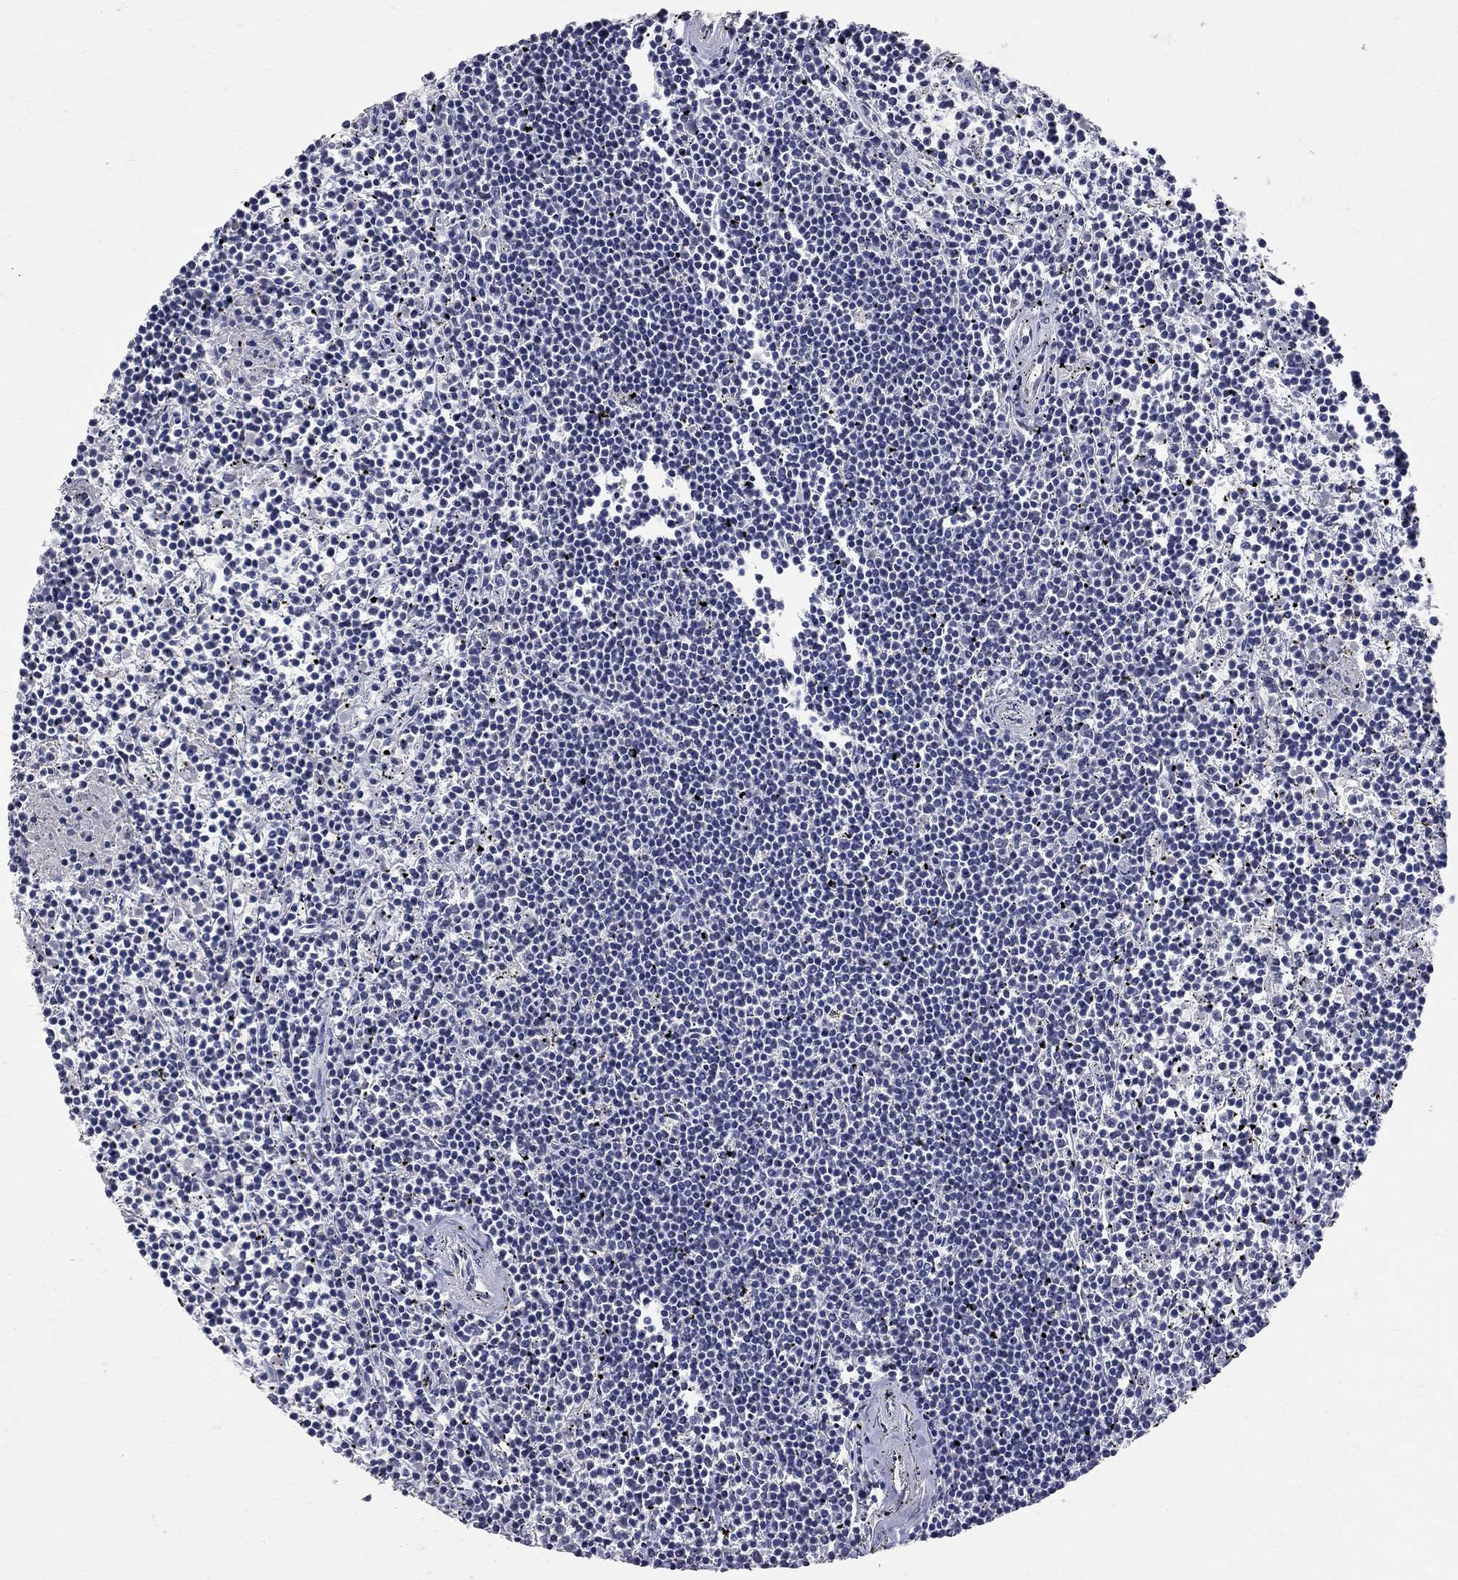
{"staining": {"intensity": "negative", "quantity": "none", "location": "none"}, "tissue": "lymphoma", "cell_type": "Tumor cells", "image_type": "cancer", "snomed": [{"axis": "morphology", "description": "Malignant lymphoma, non-Hodgkin's type, Low grade"}, {"axis": "topography", "description": "Spleen"}], "caption": "Immunohistochemistry (IHC) photomicrograph of neoplastic tissue: human lymphoma stained with DAB reveals no significant protein positivity in tumor cells. (DAB (3,3'-diaminobenzidine) immunohistochemistry (IHC), high magnification).", "gene": "NOS2", "patient": {"sex": "female", "age": 19}}